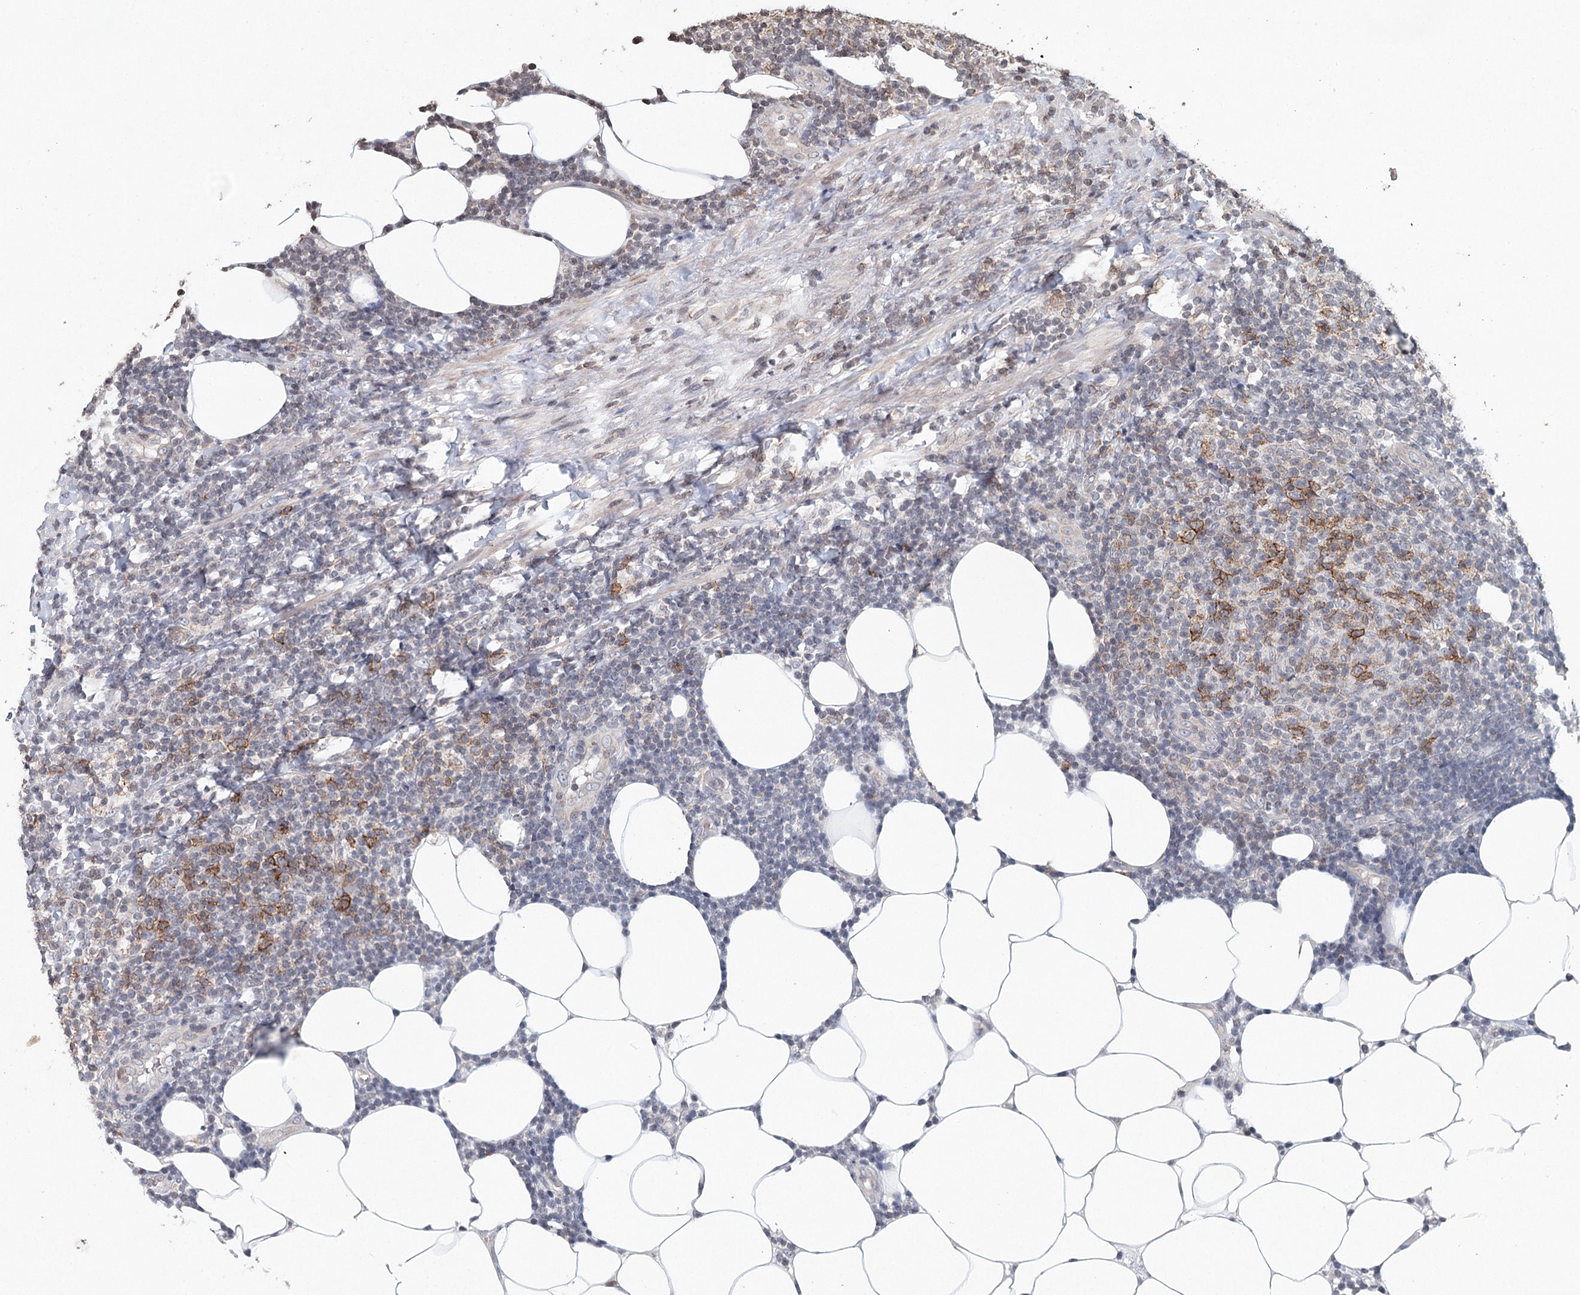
{"staining": {"intensity": "moderate", "quantity": "<25%", "location": "cytoplasmic/membranous"}, "tissue": "lymphoma", "cell_type": "Tumor cells", "image_type": "cancer", "snomed": [{"axis": "morphology", "description": "Malignant lymphoma, non-Hodgkin's type, Low grade"}, {"axis": "topography", "description": "Lymph node"}], "caption": "DAB (3,3'-diaminobenzidine) immunohistochemical staining of human malignant lymphoma, non-Hodgkin's type (low-grade) demonstrates moderate cytoplasmic/membranous protein staining in approximately <25% of tumor cells. (IHC, brightfield microscopy, high magnification).", "gene": "ICOS", "patient": {"sex": "male", "age": 66}}